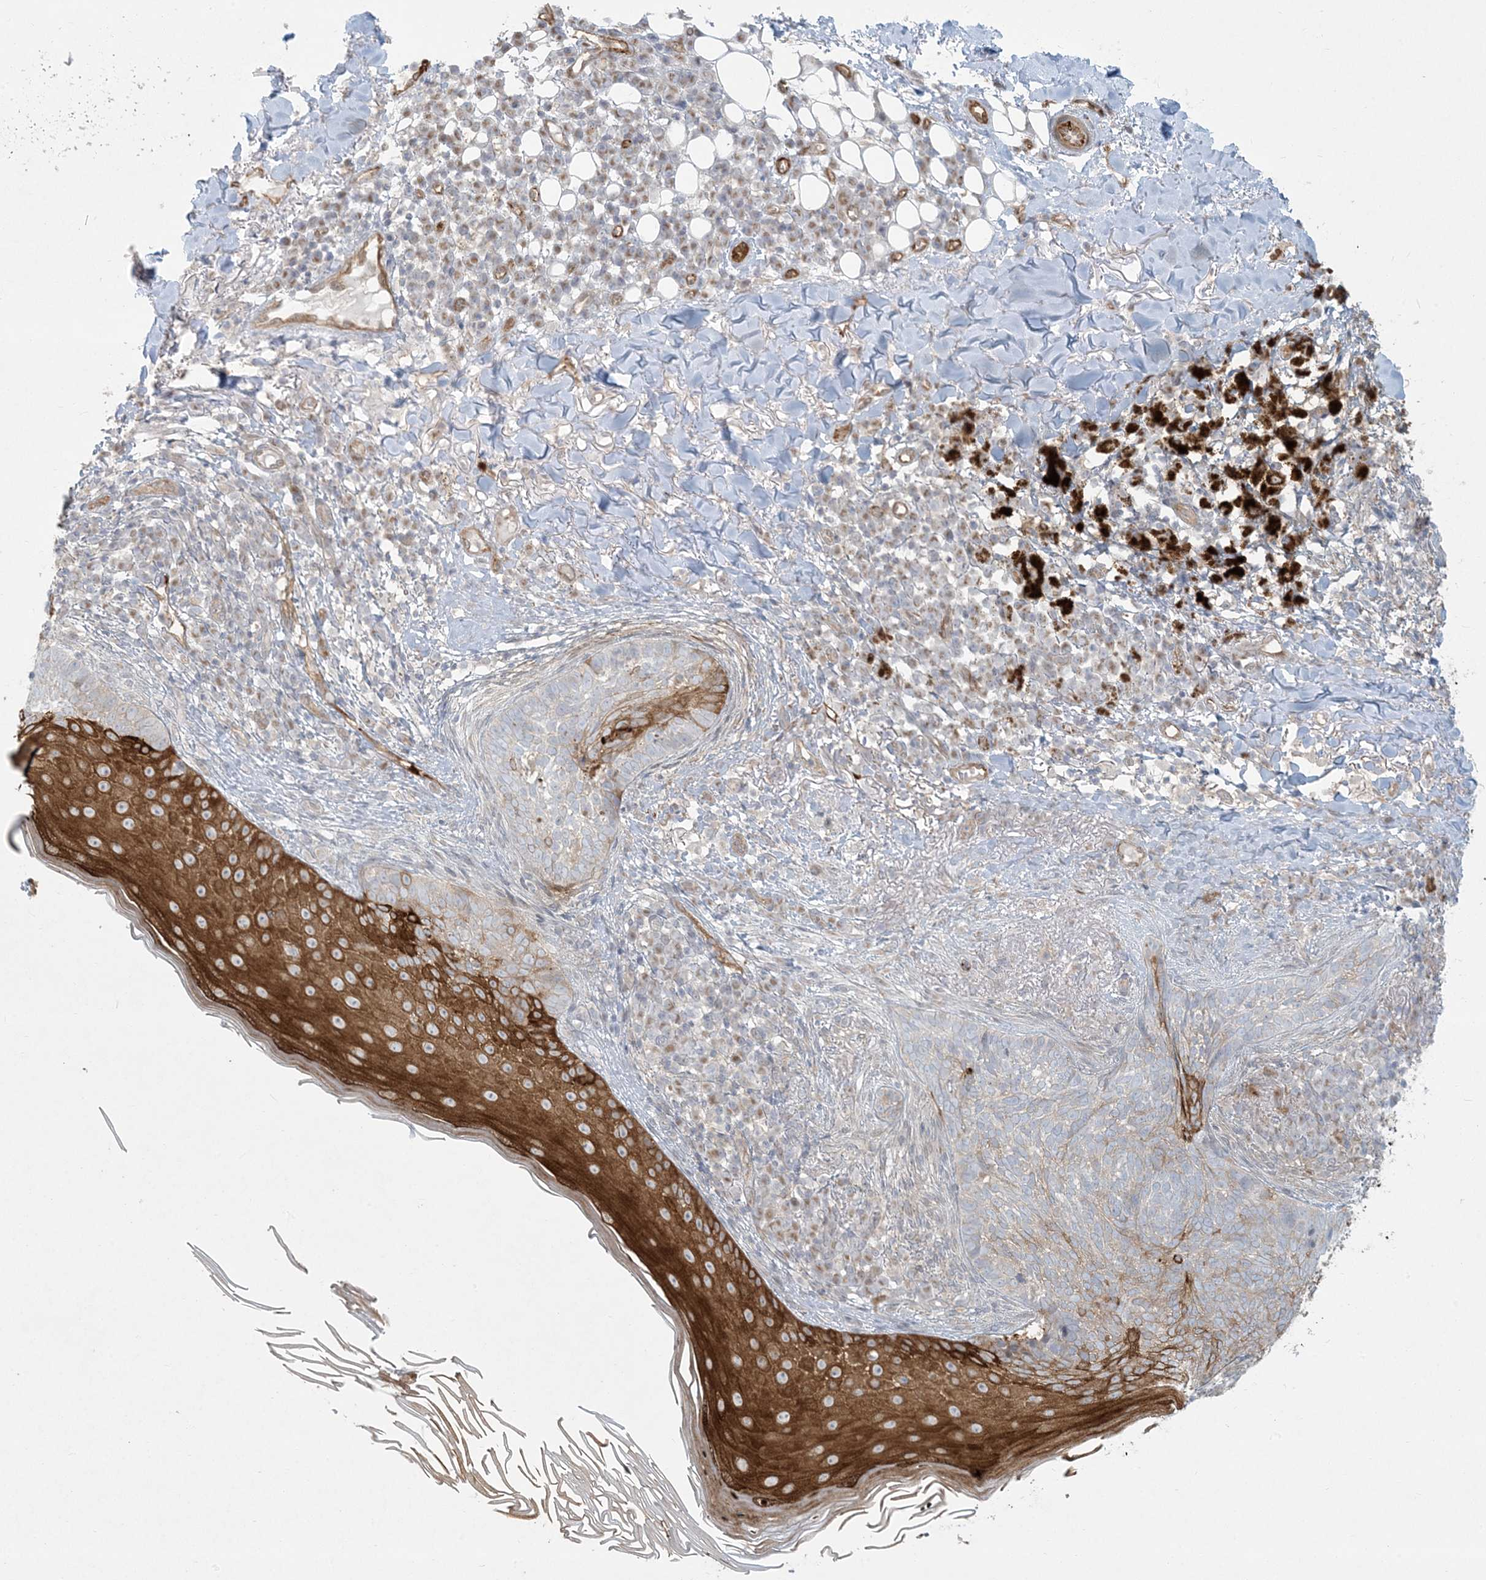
{"staining": {"intensity": "moderate", "quantity": "25%-75%", "location": "cytoplasmic/membranous"}, "tissue": "skin cancer", "cell_type": "Tumor cells", "image_type": "cancer", "snomed": [{"axis": "morphology", "description": "Basal cell carcinoma"}, {"axis": "topography", "description": "Skin"}], "caption": "The immunohistochemical stain shows moderate cytoplasmic/membranous staining in tumor cells of skin cancer tissue. (IHC, brightfield microscopy, high magnification).", "gene": "BCORL1", "patient": {"sex": "male", "age": 85}}